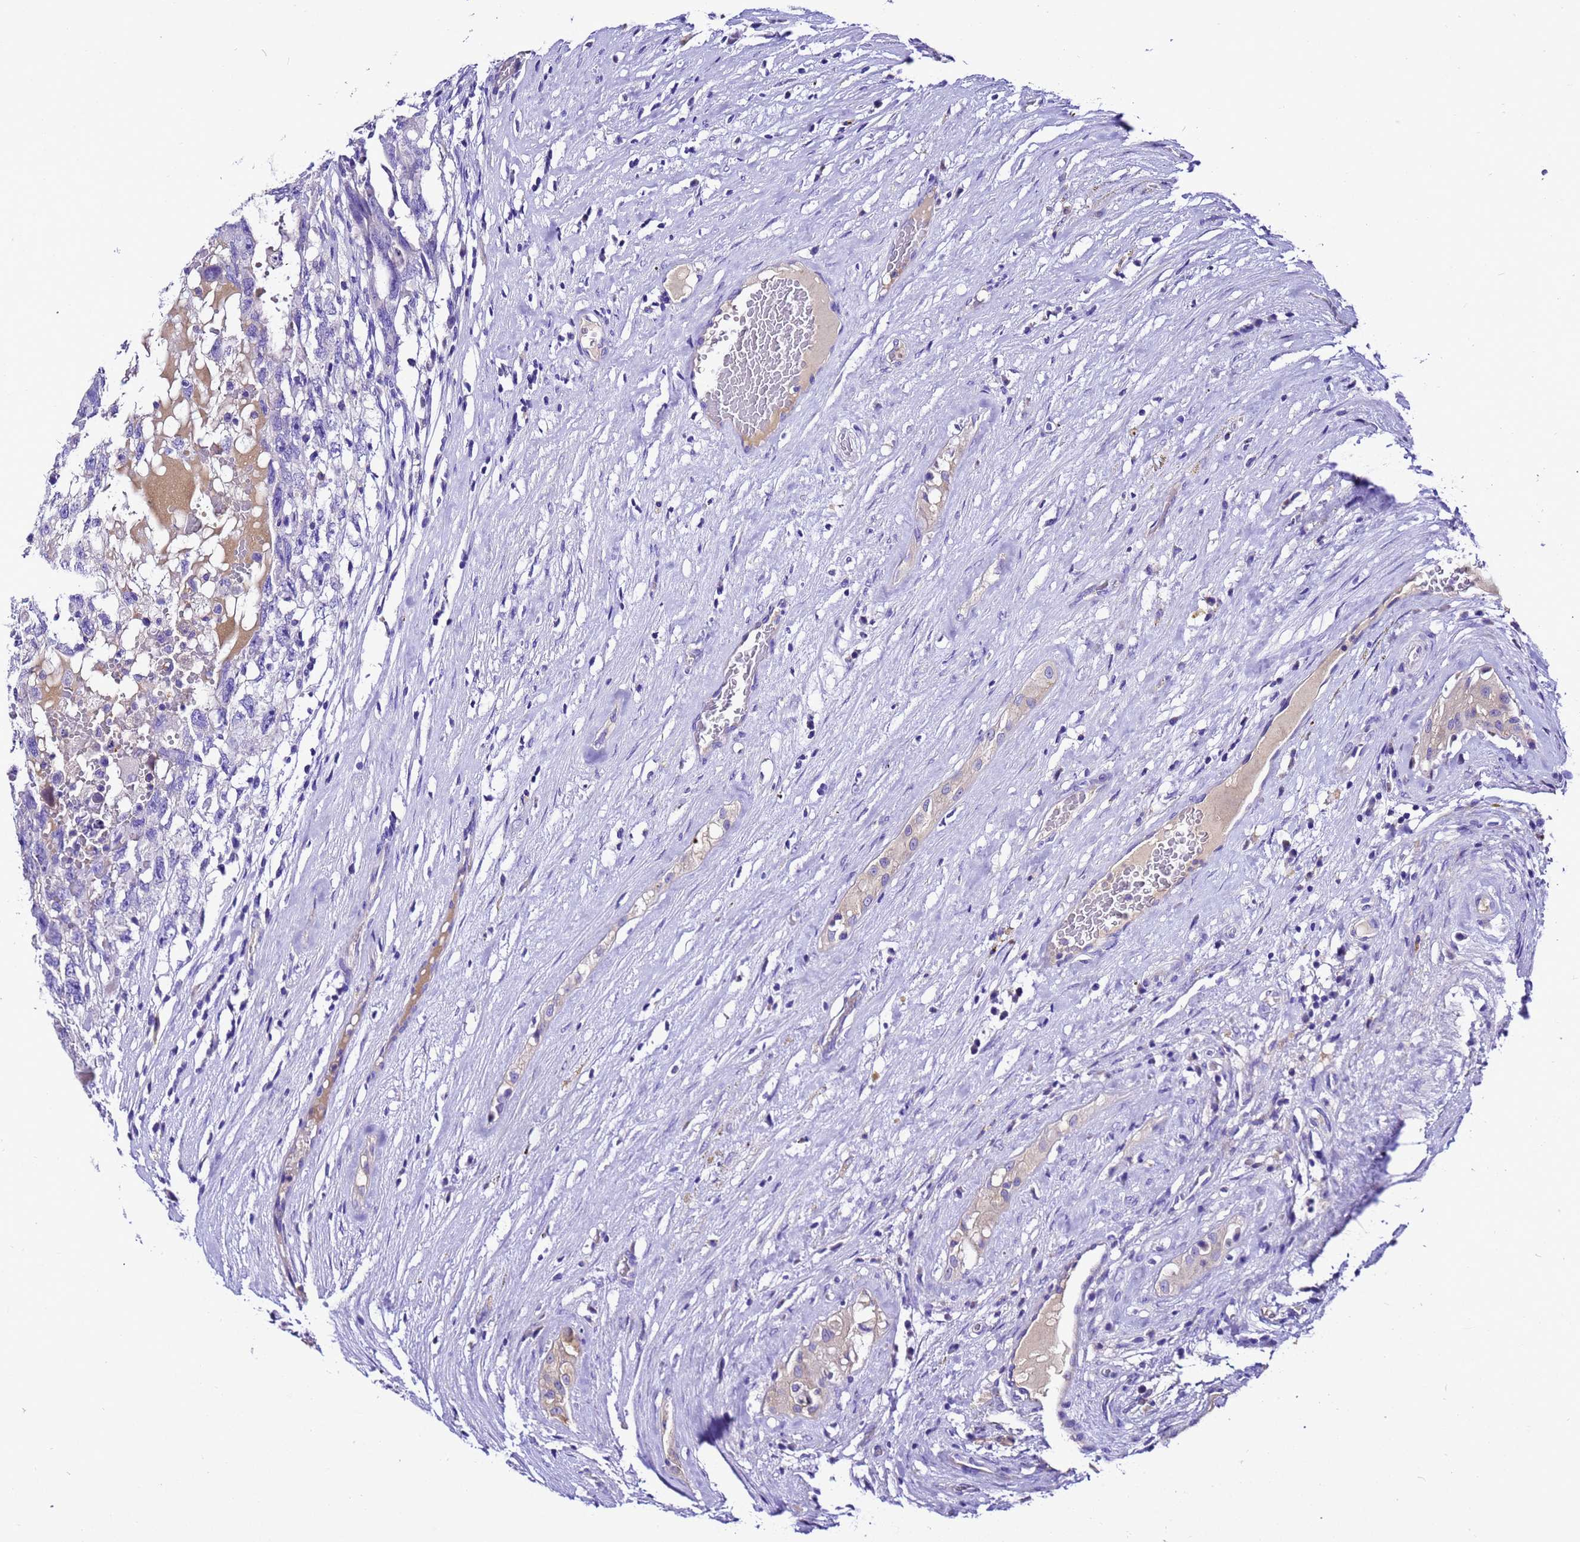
{"staining": {"intensity": "negative", "quantity": "none", "location": "none"}, "tissue": "testis cancer", "cell_type": "Tumor cells", "image_type": "cancer", "snomed": [{"axis": "morphology", "description": "Carcinoma, Embryonal, NOS"}, {"axis": "topography", "description": "Testis"}], "caption": "Tumor cells show no significant staining in testis cancer.", "gene": "UGT2A1", "patient": {"sex": "male", "age": 26}}